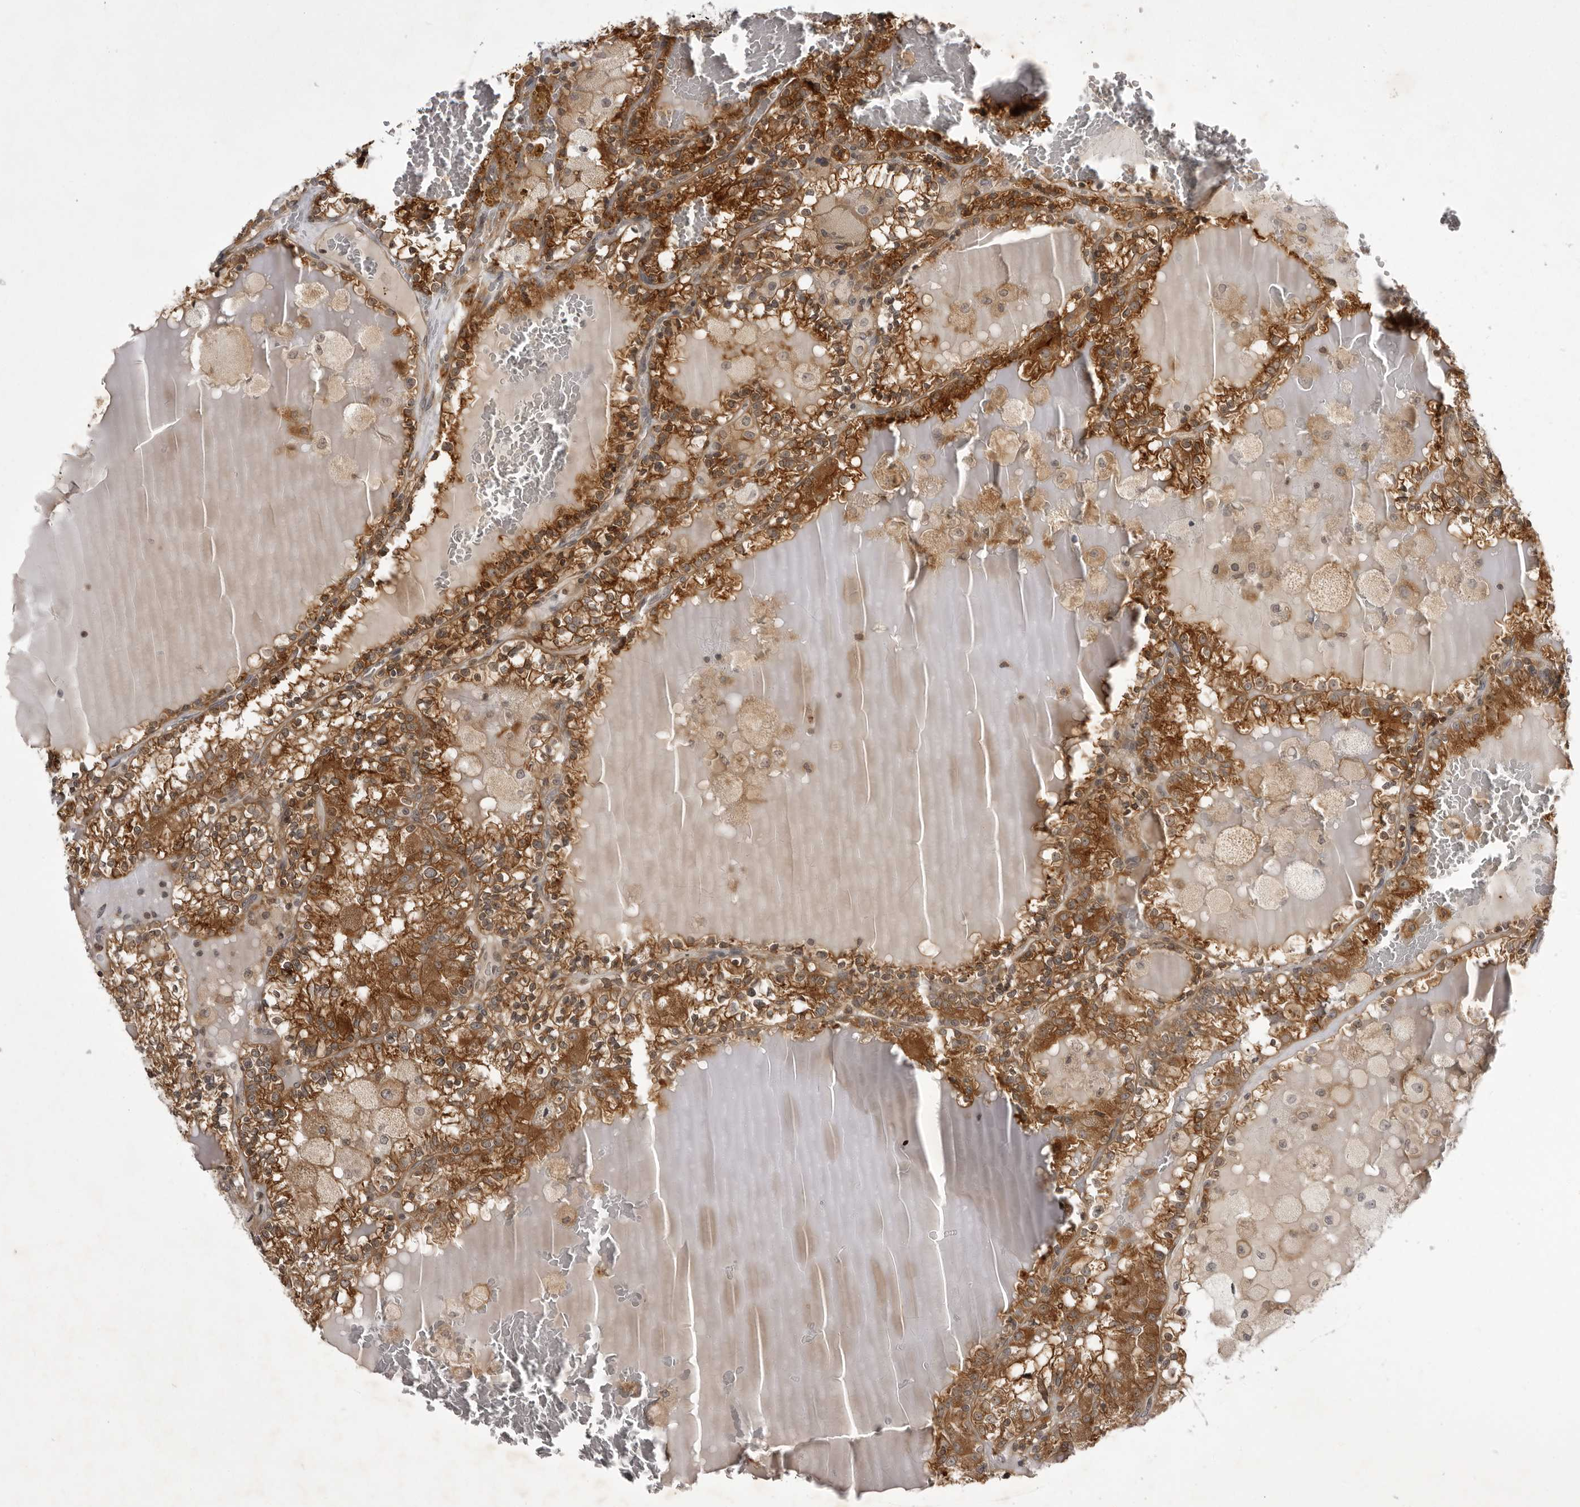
{"staining": {"intensity": "strong", "quantity": ">75%", "location": "cytoplasmic/membranous"}, "tissue": "renal cancer", "cell_type": "Tumor cells", "image_type": "cancer", "snomed": [{"axis": "morphology", "description": "Adenocarcinoma, NOS"}, {"axis": "topography", "description": "Kidney"}], "caption": "A brown stain shows strong cytoplasmic/membranous staining of a protein in human adenocarcinoma (renal) tumor cells.", "gene": "USP43", "patient": {"sex": "female", "age": 56}}